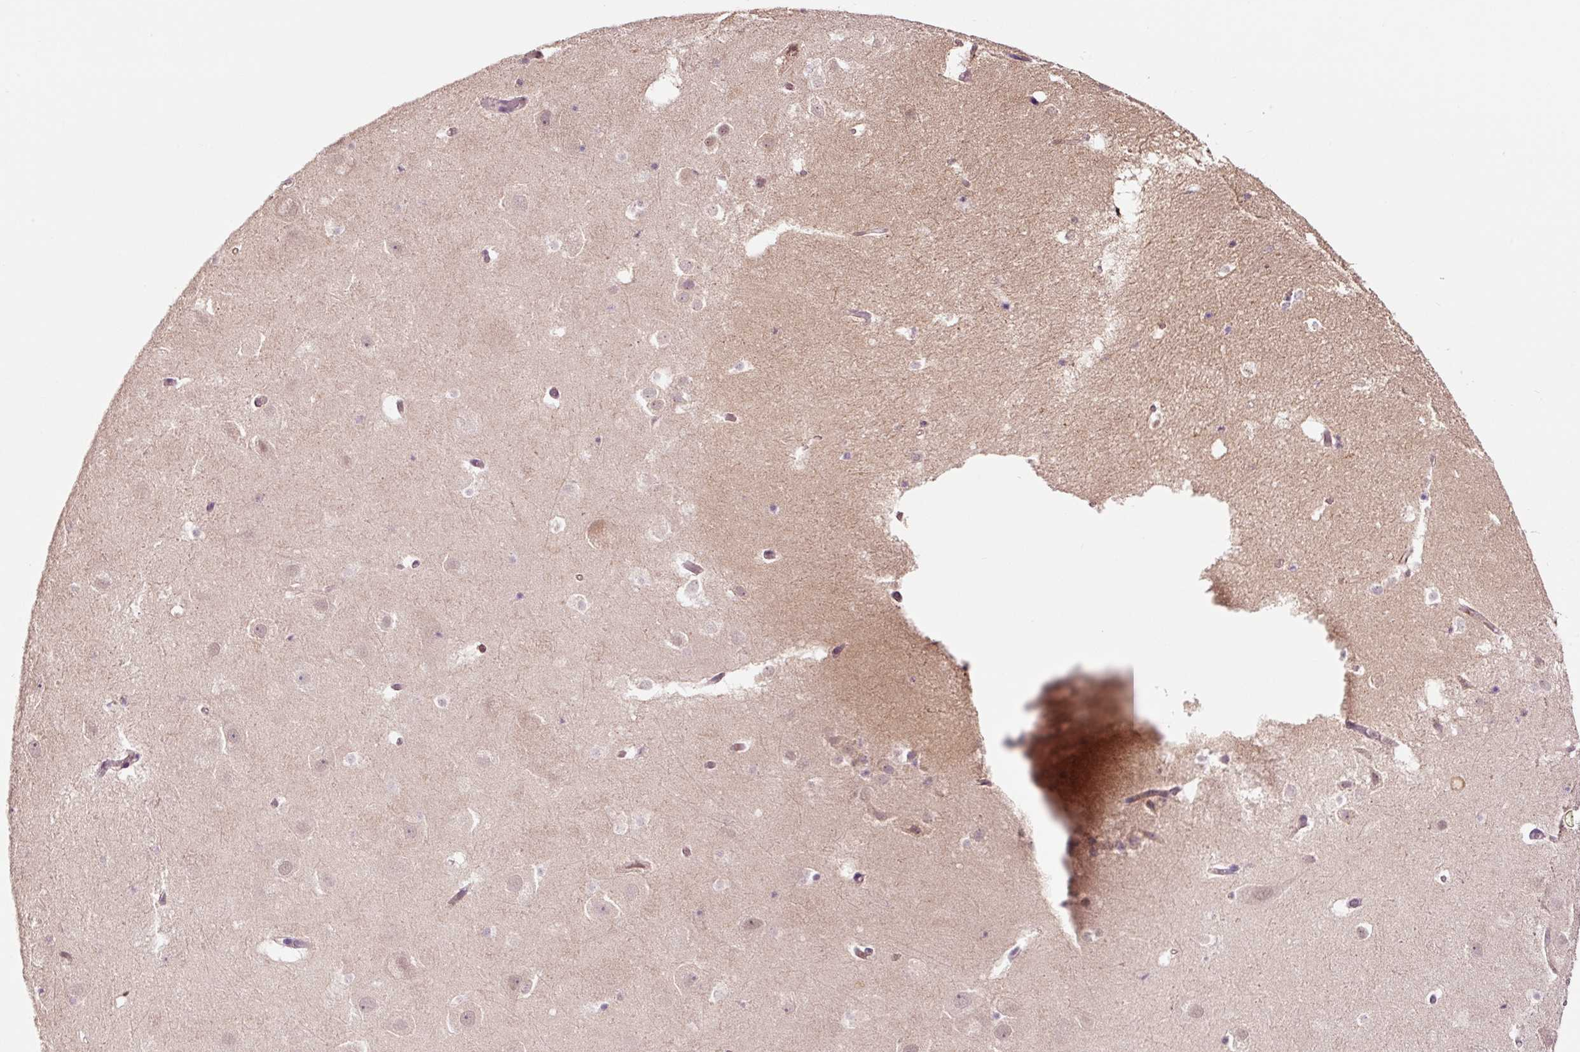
{"staining": {"intensity": "weak", "quantity": "<25%", "location": "nuclear"}, "tissue": "hippocampus", "cell_type": "Glial cells", "image_type": "normal", "snomed": [{"axis": "morphology", "description": "Normal tissue, NOS"}, {"axis": "topography", "description": "Hippocampus"}], "caption": "There is no significant positivity in glial cells of hippocampus. (Brightfield microscopy of DAB (3,3'-diaminobenzidine) IHC at high magnification).", "gene": "FBXL14", "patient": {"sex": "female", "age": 52}}